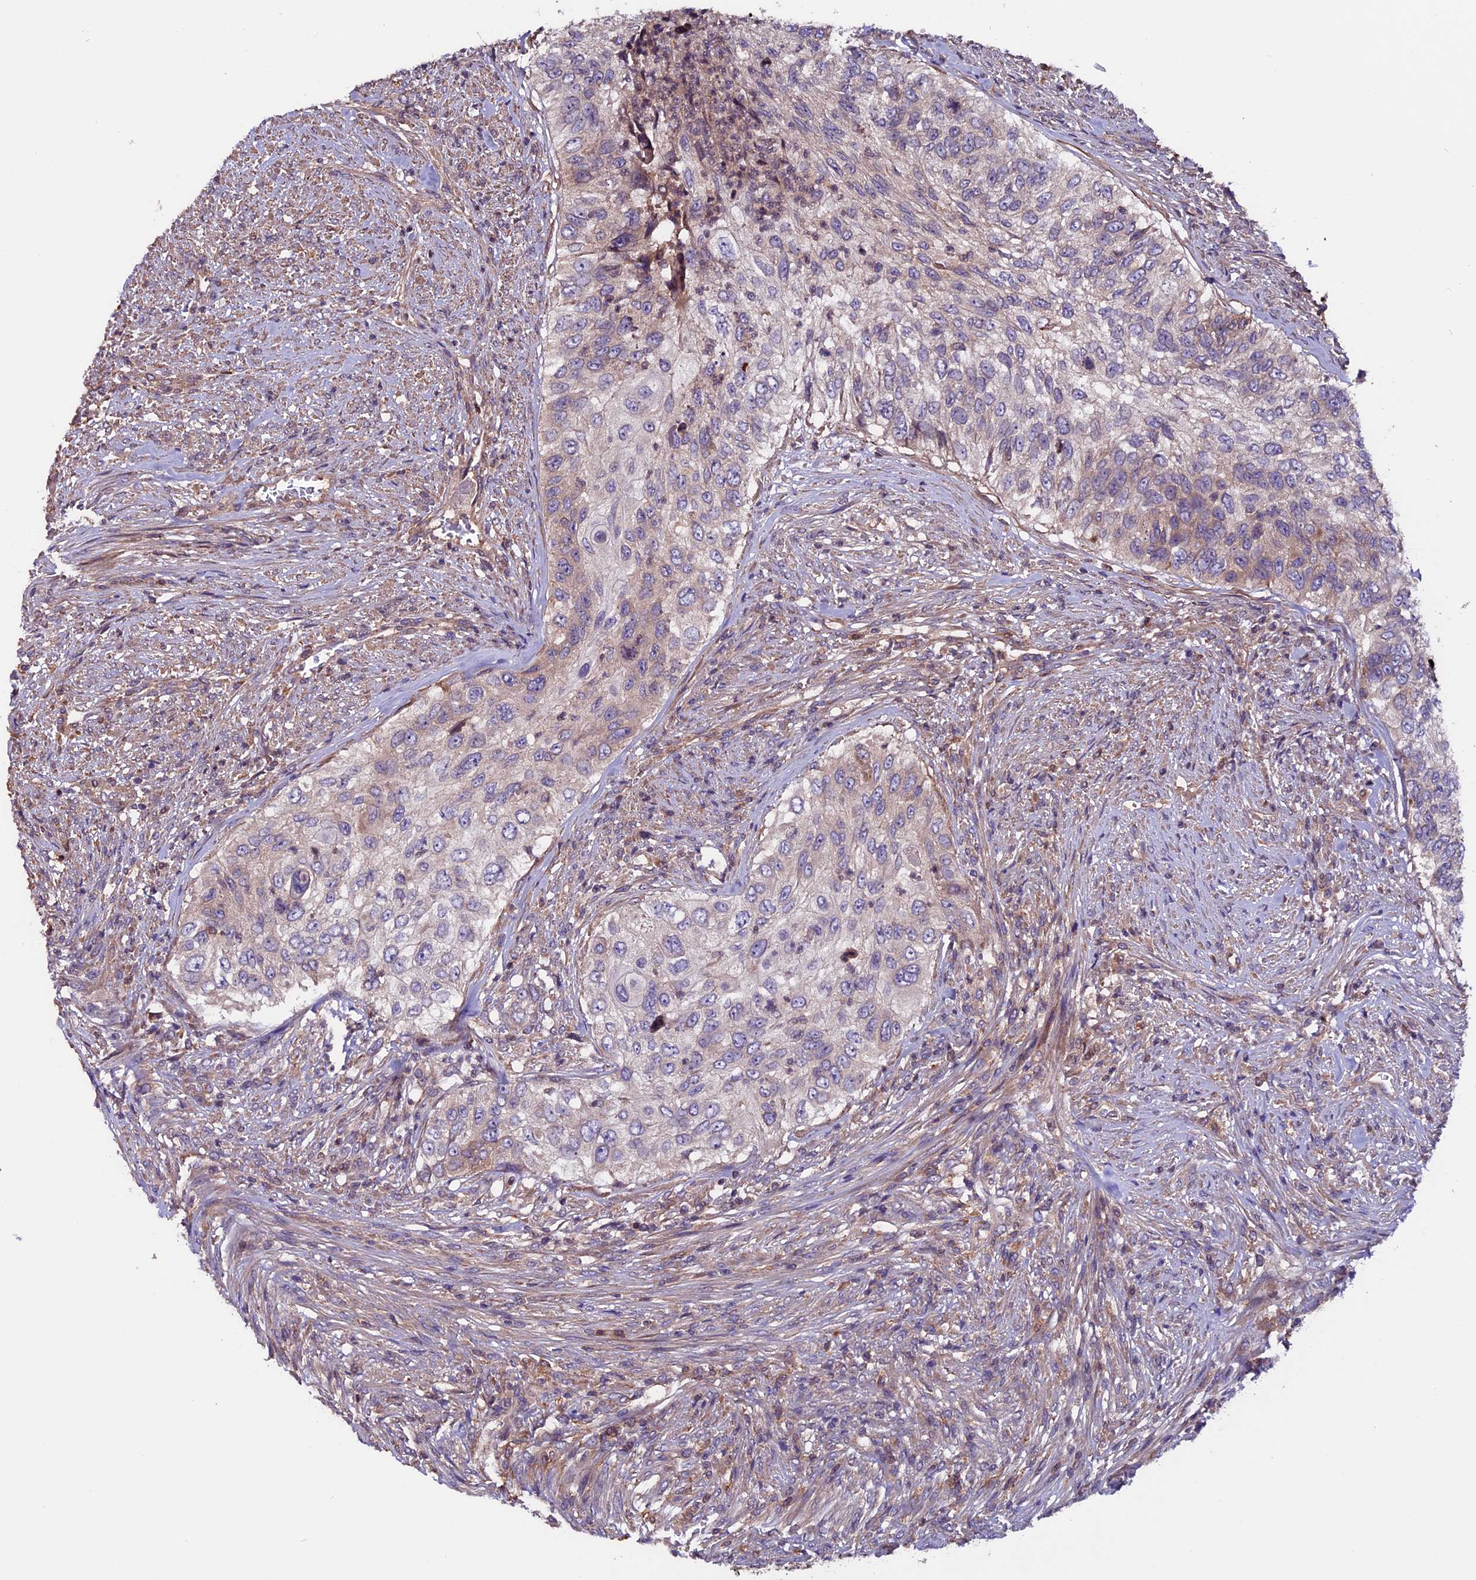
{"staining": {"intensity": "weak", "quantity": "<25%", "location": "cytoplasmic/membranous"}, "tissue": "urothelial cancer", "cell_type": "Tumor cells", "image_type": "cancer", "snomed": [{"axis": "morphology", "description": "Urothelial carcinoma, High grade"}, {"axis": "topography", "description": "Urinary bladder"}], "caption": "Human urothelial cancer stained for a protein using IHC exhibits no positivity in tumor cells.", "gene": "ZNF598", "patient": {"sex": "female", "age": 60}}